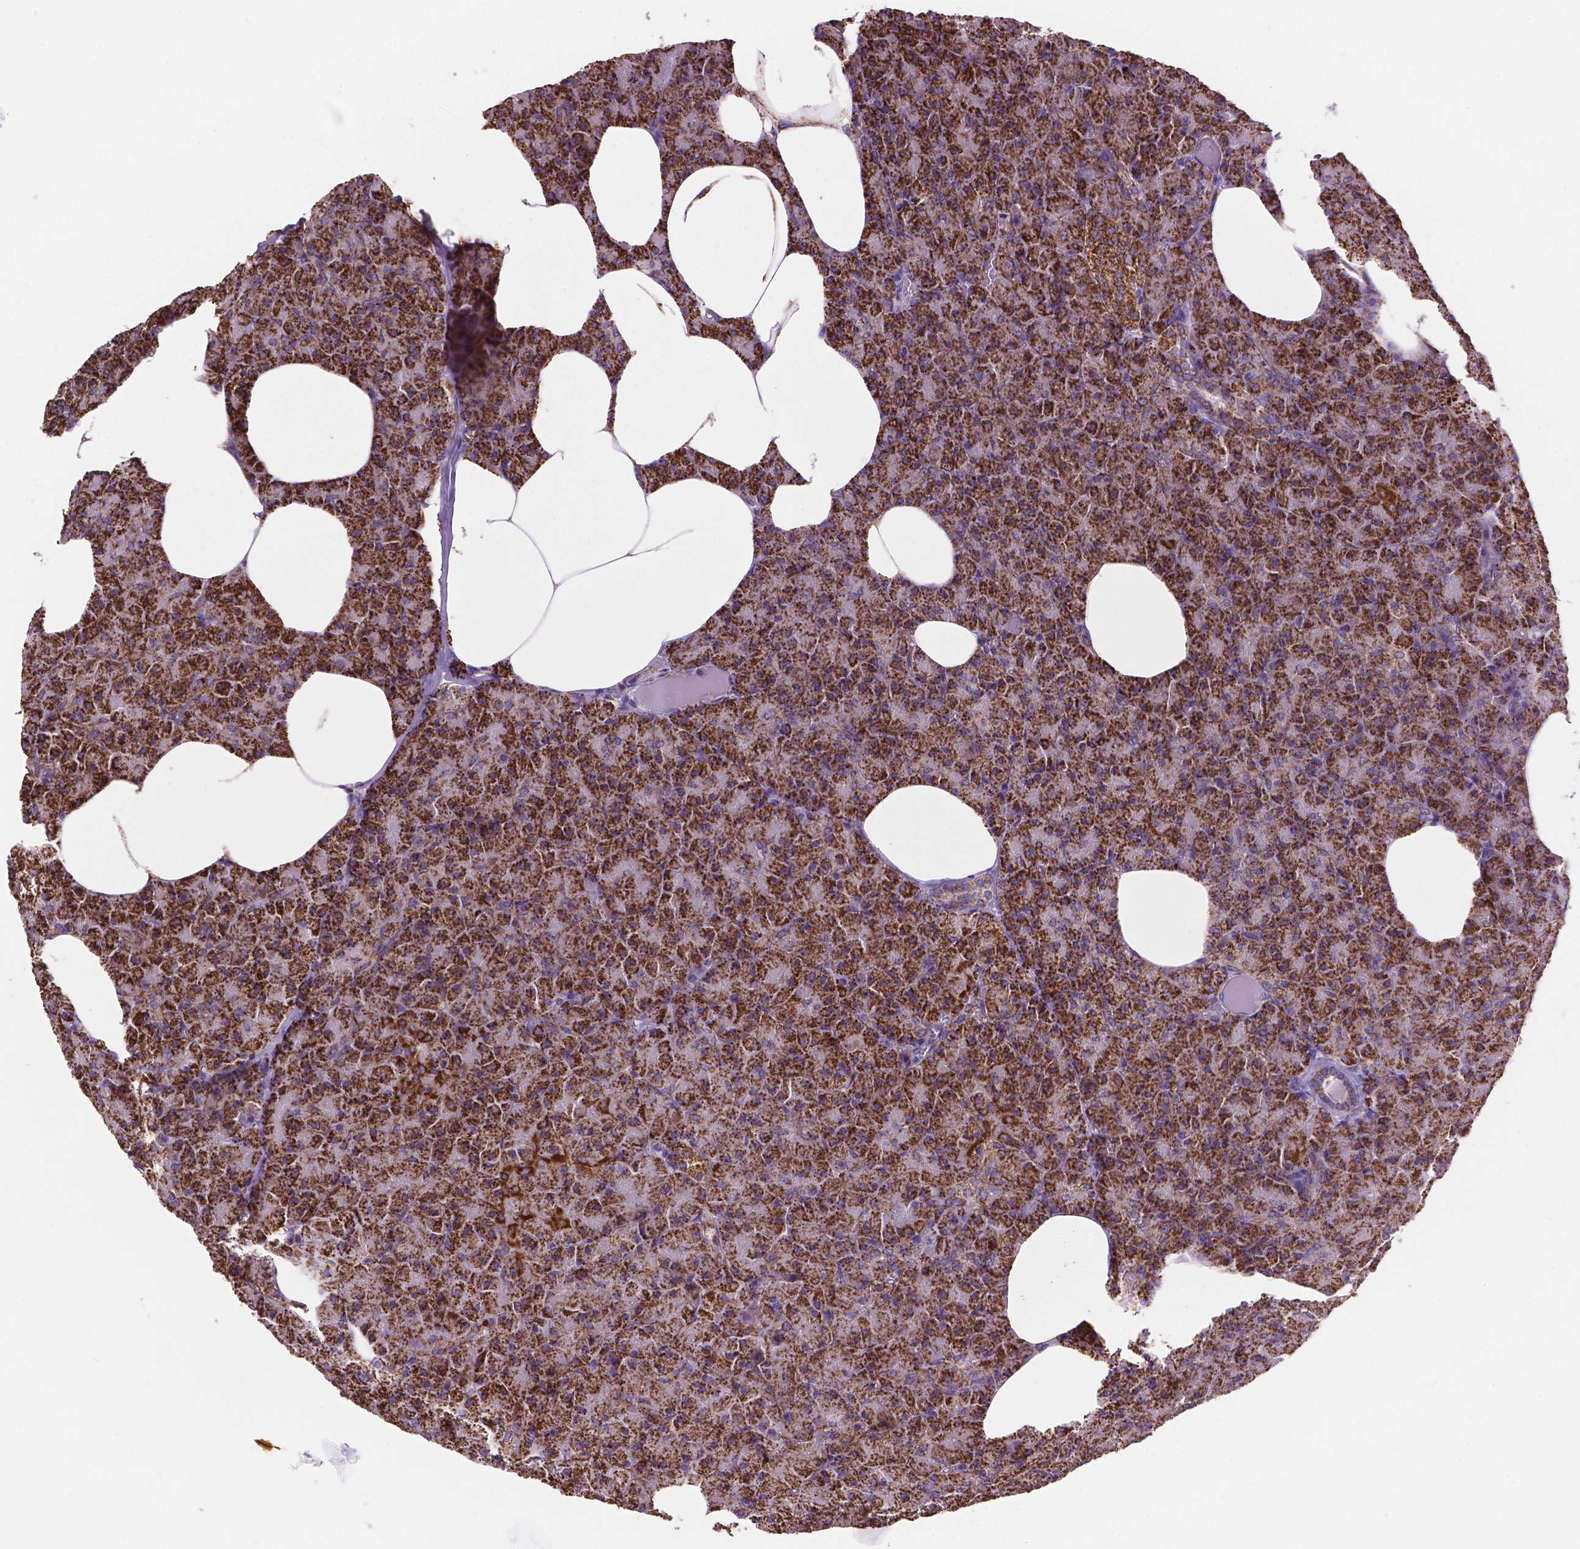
{"staining": {"intensity": "strong", "quantity": ">75%", "location": "cytoplasmic/membranous"}, "tissue": "pancreas", "cell_type": "Exocrine glandular cells", "image_type": "normal", "snomed": [{"axis": "morphology", "description": "Normal tissue, NOS"}, {"axis": "topography", "description": "Pancreas"}], "caption": "IHC of unremarkable human pancreas shows high levels of strong cytoplasmic/membranous staining in about >75% of exocrine glandular cells.", "gene": "HSPD1", "patient": {"sex": "female", "age": 45}}